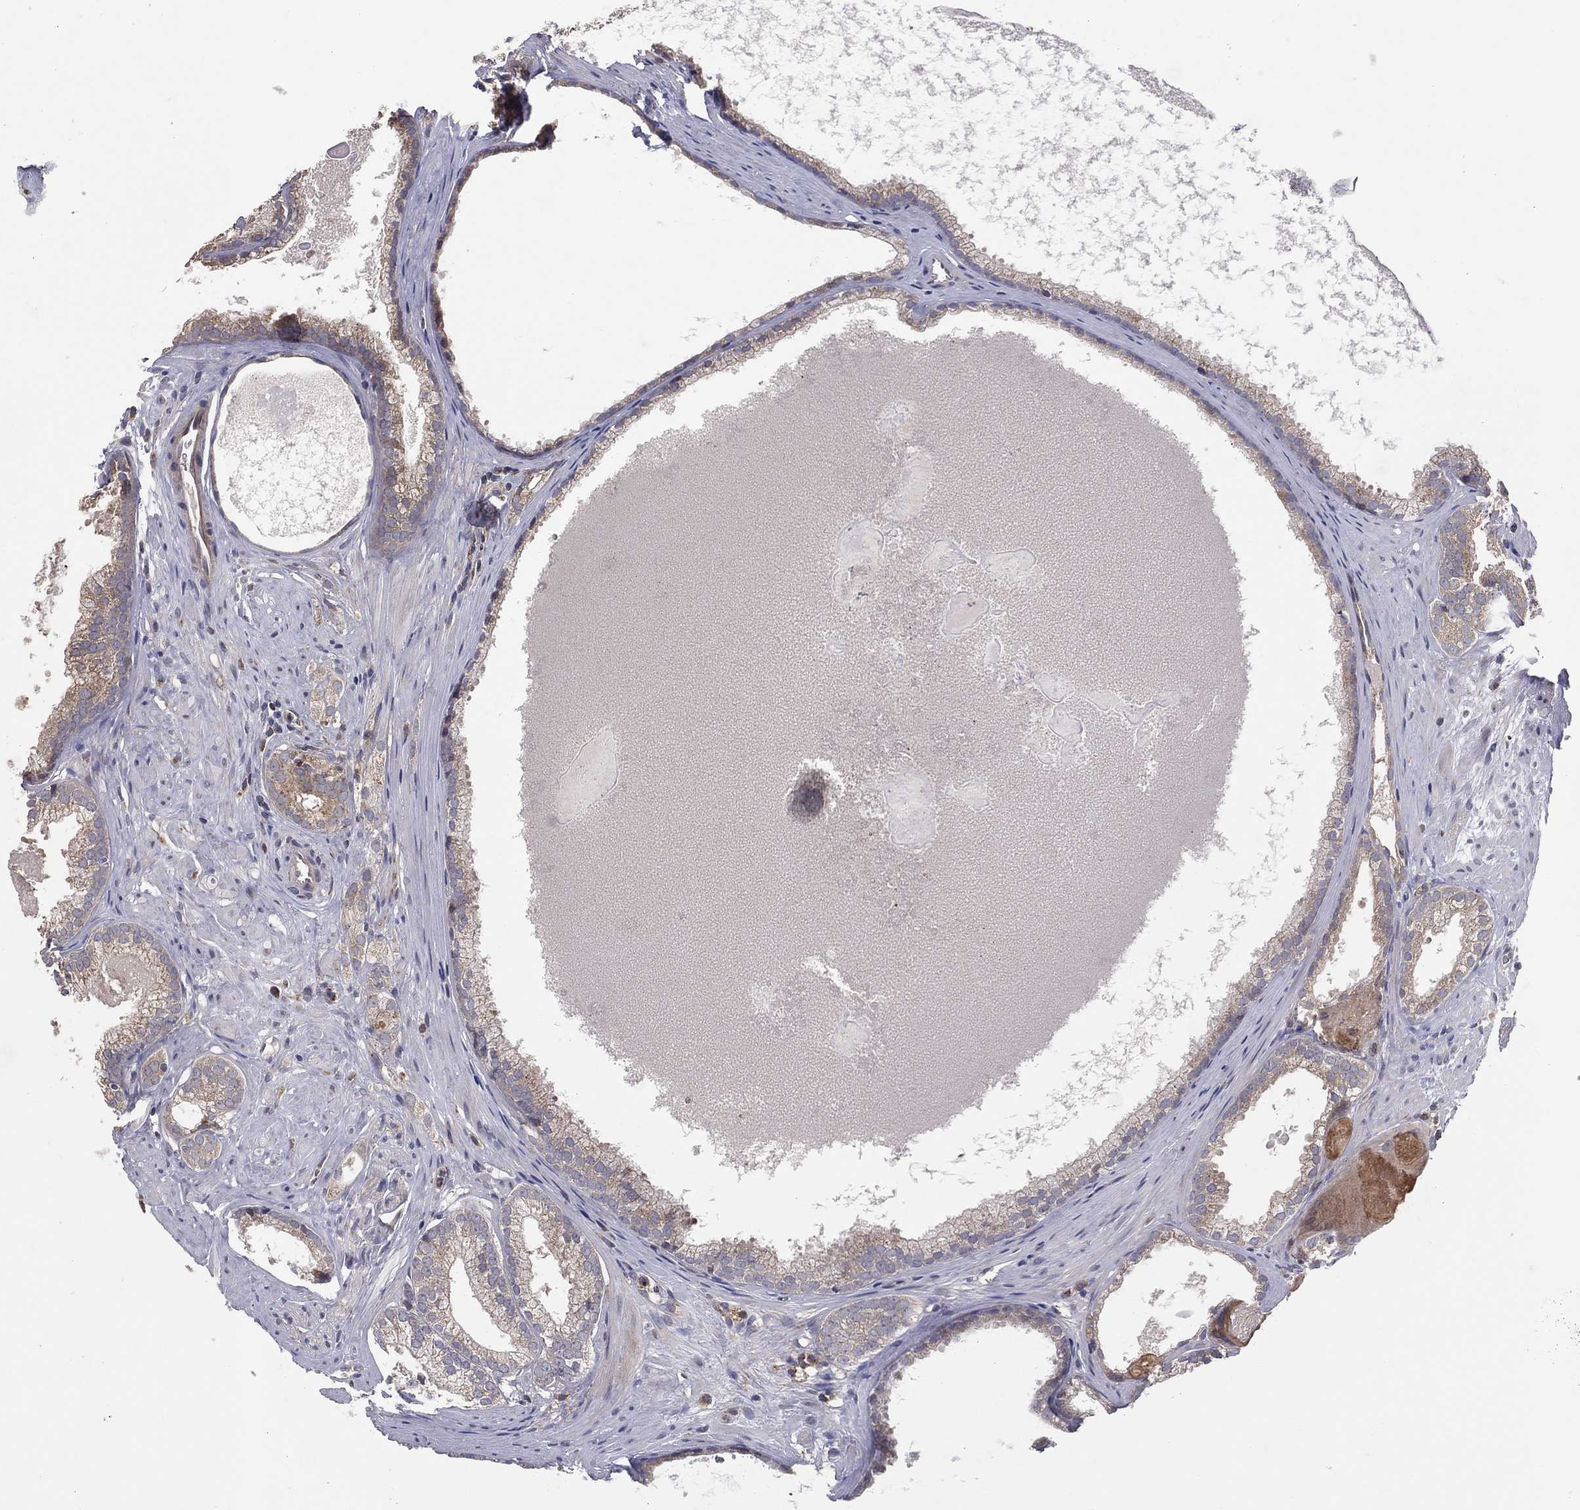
{"staining": {"intensity": "moderate", "quantity": "<25%", "location": "cytoplasmic/membranous"}, "tissue": "prostate cancer", "cell_type": "Tumor cells", "image_type": "cancer", "snomed": [{"axis": "morphology", "description": "Adenocarcinoma, High grade"}, {"axis": "topography", "description": "Prostate and seminal vesicle, NOS"}], "caption": "Prostate cancer (high-grade adenocarcinoma) stained with DAB (3,3'-diaminobenzidine) immunohistochemistry (IHC) reveals low levels of moderate cytoplasmic/membranous positivity in approximately <25% of tumor cells.", "gene": "STARD3", "patient": {"sex": "male", "age": 62}}